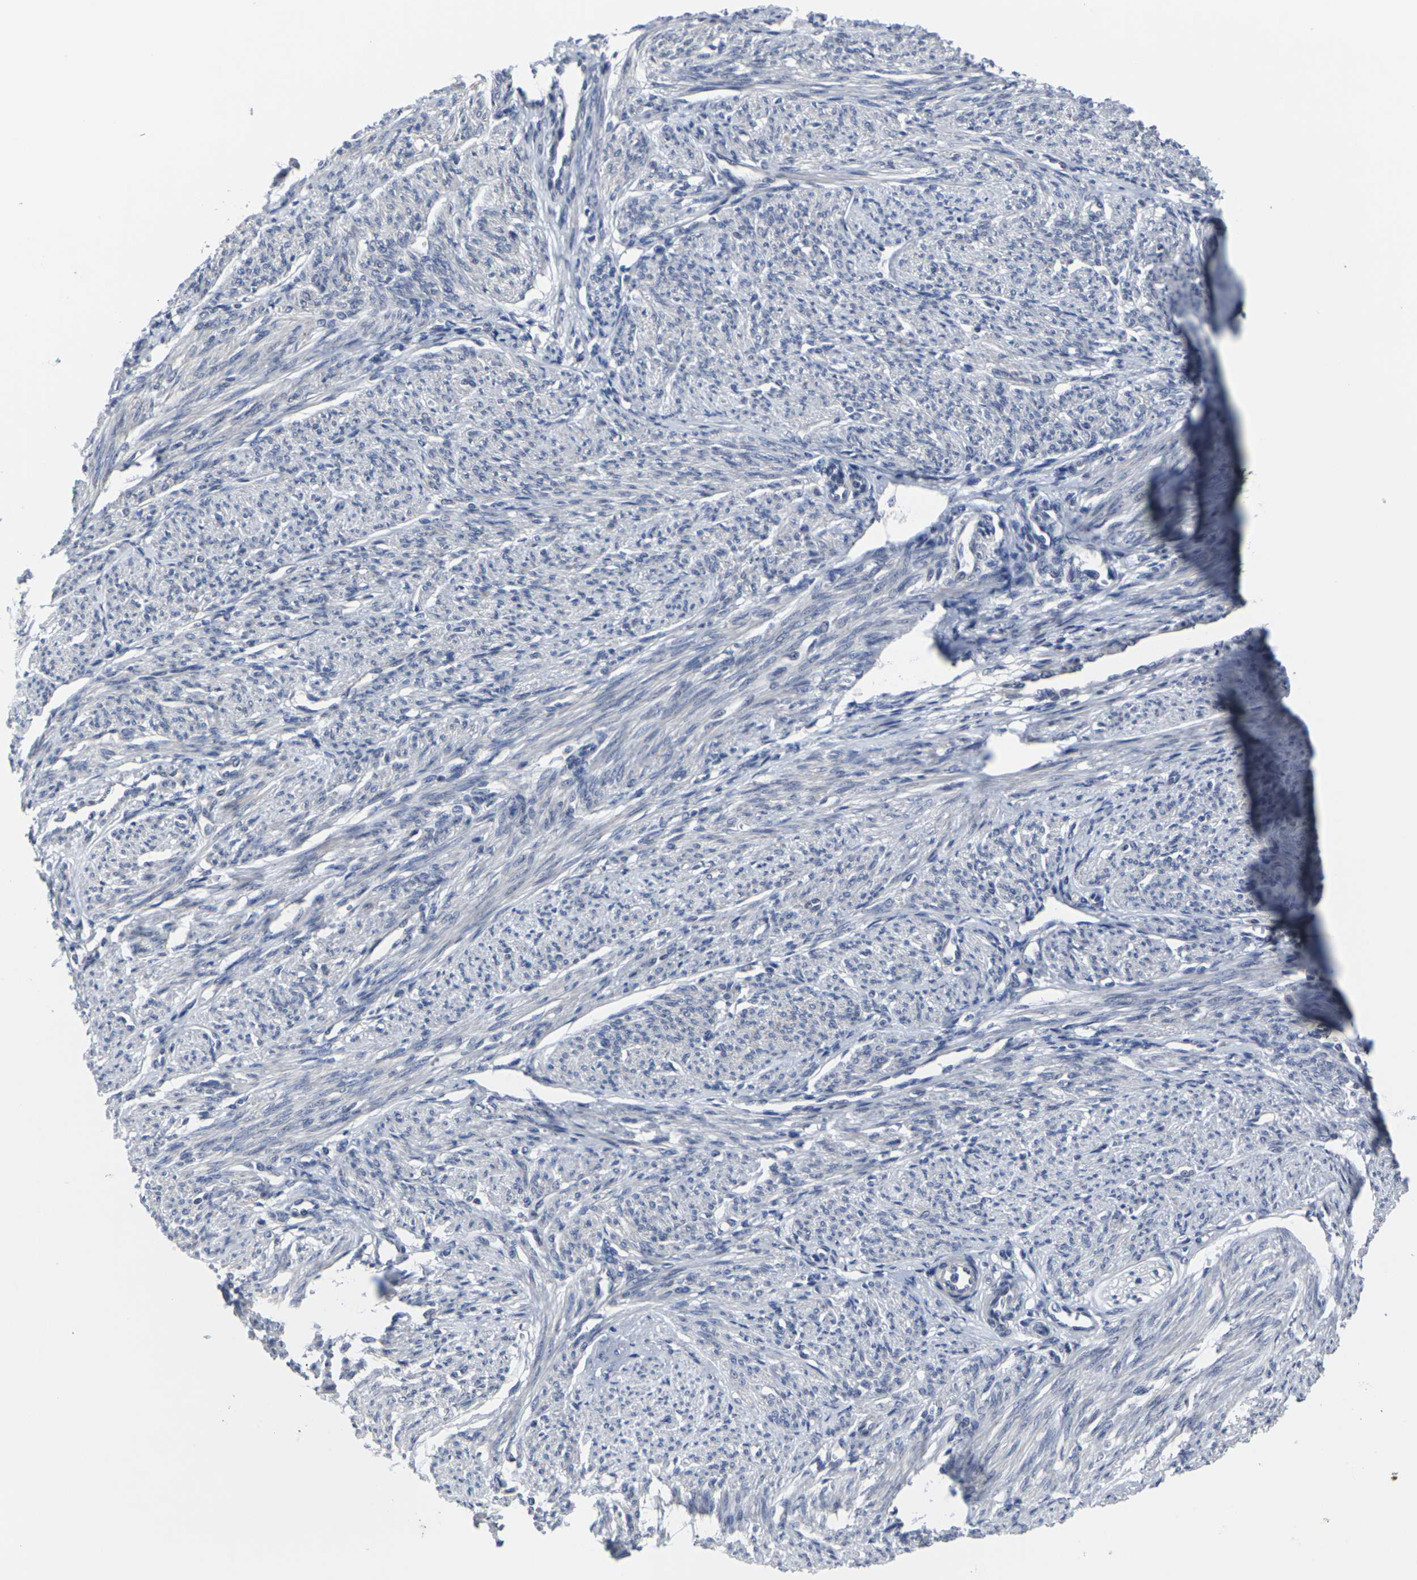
{"staining": {"intensity": "weak", "quantity": "<25%", "location": "cytoplasmic/membranous"}, "tissue": "smooth muscle", "cell_type": "Smooth muscle cells", "image_type": "normal", "snomed": [{"axis": "morphology", "description": "Normal tissue, NOS"}, {"axis": "topography", "description": "Smooth muscle"}], "caption": "Immunohistochemical staining of normal human smooth muscle exhibits no significant expression in smooth muscle cells.", "gene": "MSANTD4", "patient": {"sex": "female", "age": 65}}